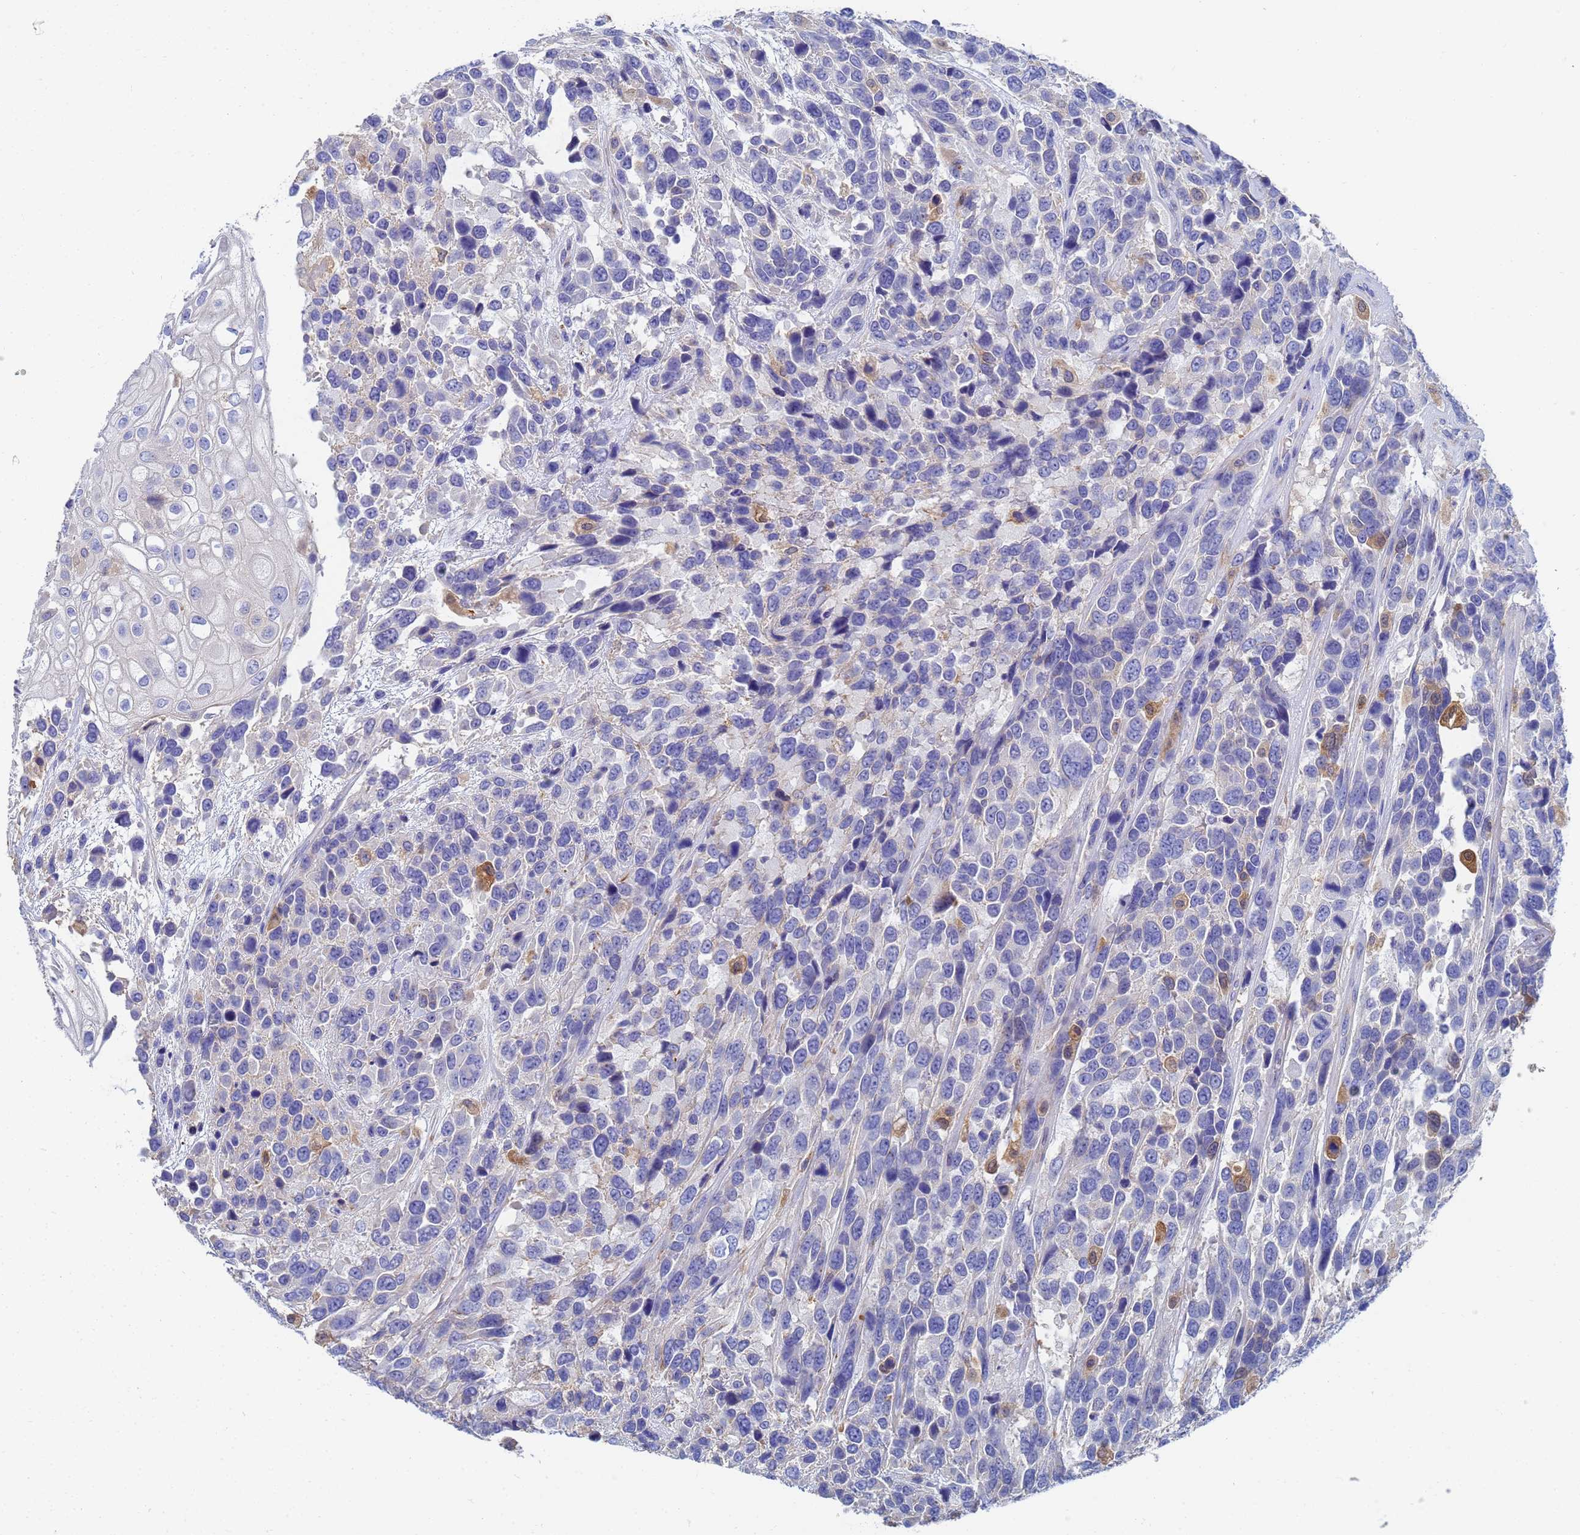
{"staining": {"intensity": "negative", "quantity": "none", "location": "none"}, "tissue": "urothelial cancer", "cell_type": "Tumor cells", "image_type": "cancer", "snomed": [{"axis": "morphology", "description": "Urothelial carcinoma, High grade"}, {"axis": "topography", "description": "Urinary bladder"}], "caption": "High magnification brightfield microscopy of urothelial cancer stained with DAB (3,3'-diaminobenzidine) (brown) and counterstained with hematoxylin (blue): tumor cells show no significant positivity.", "gene": "GCHFR", "patient": {"sex": "female", "age": 70}}